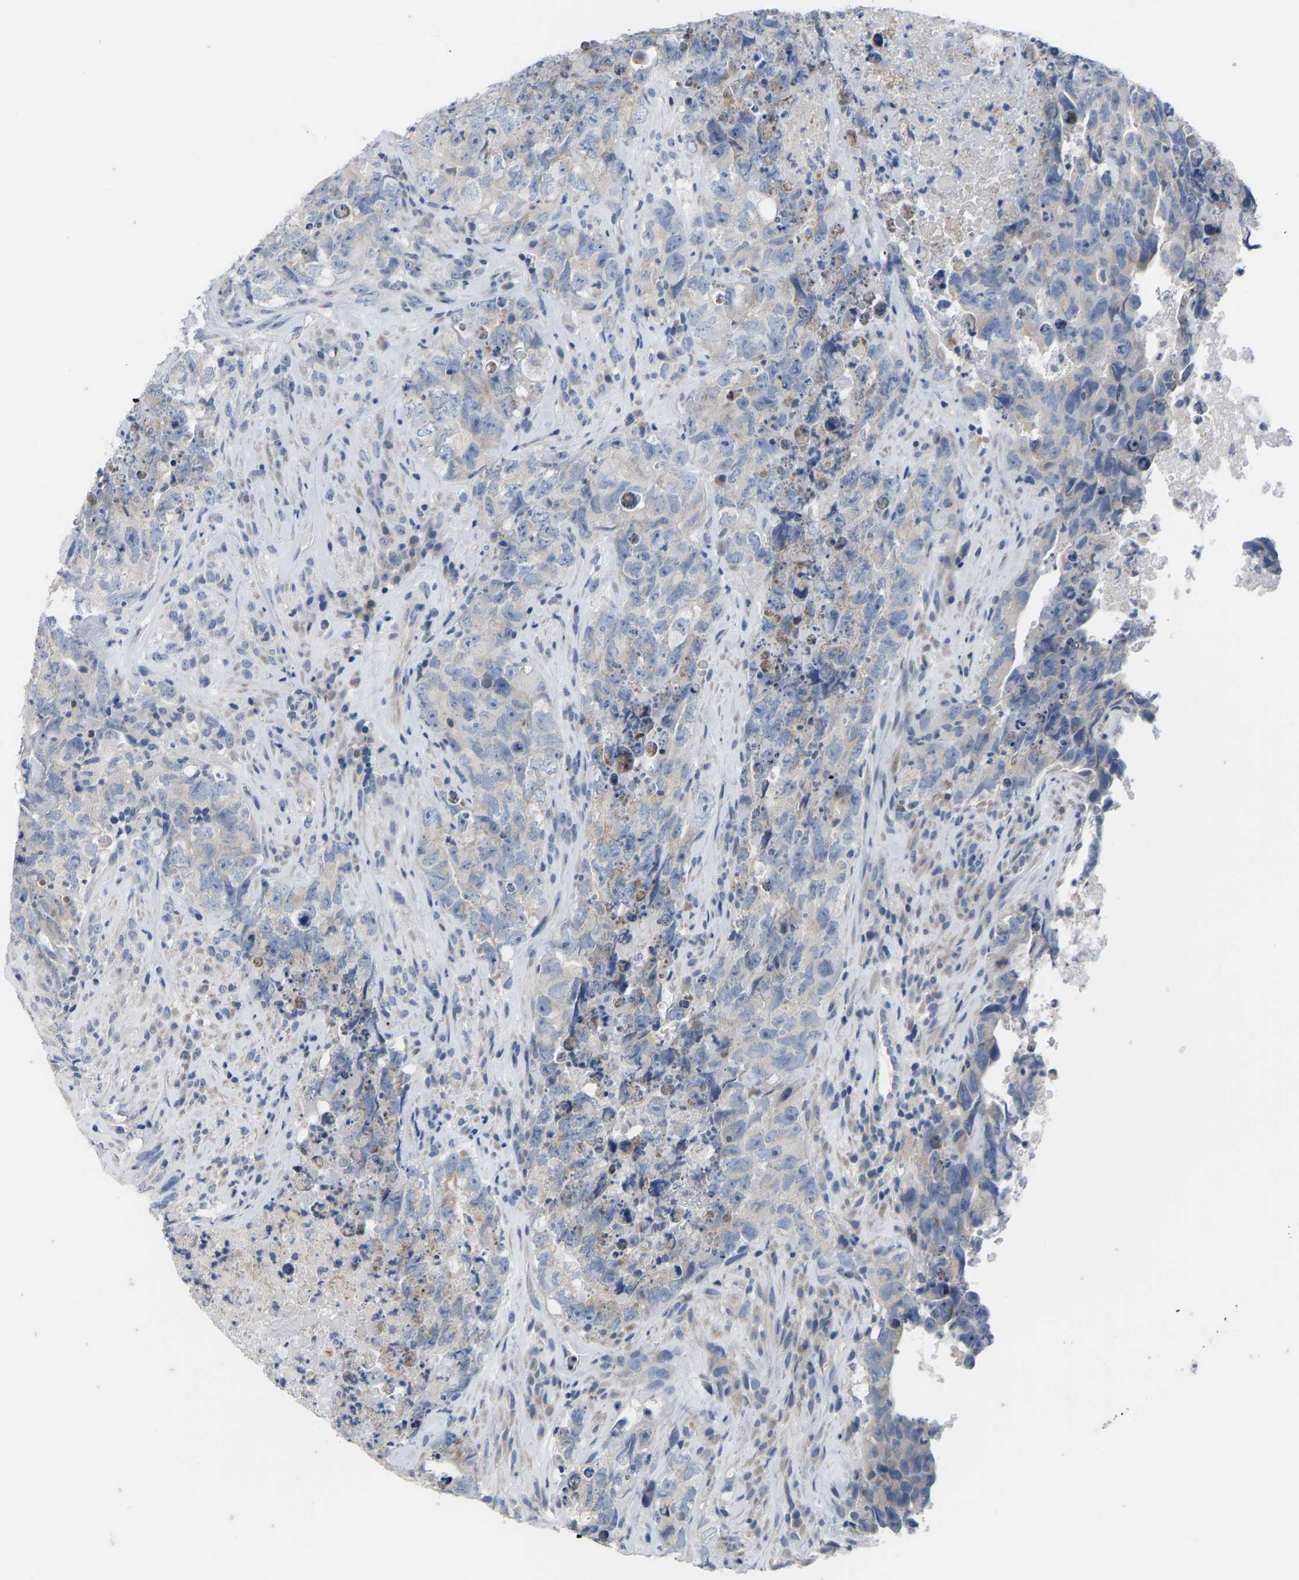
{"staining": {"intensity": "negative", "quantity": "none", "location": "none"}, "tissue": "testis cancer", "cell_type": "Tumor cells", "image_type": "cancer", "snomed": [{"axis": "morphology", "description": "Carcinoma, Embryonal, NOS"}, {"axis": "topography", "description": "Testis"}], "caption": "Protein analysis of testis cancer exhibits no significant expression in tumor cells.", "gene": "OLIG2", "patient": {"sex": "male", "age": 32}}